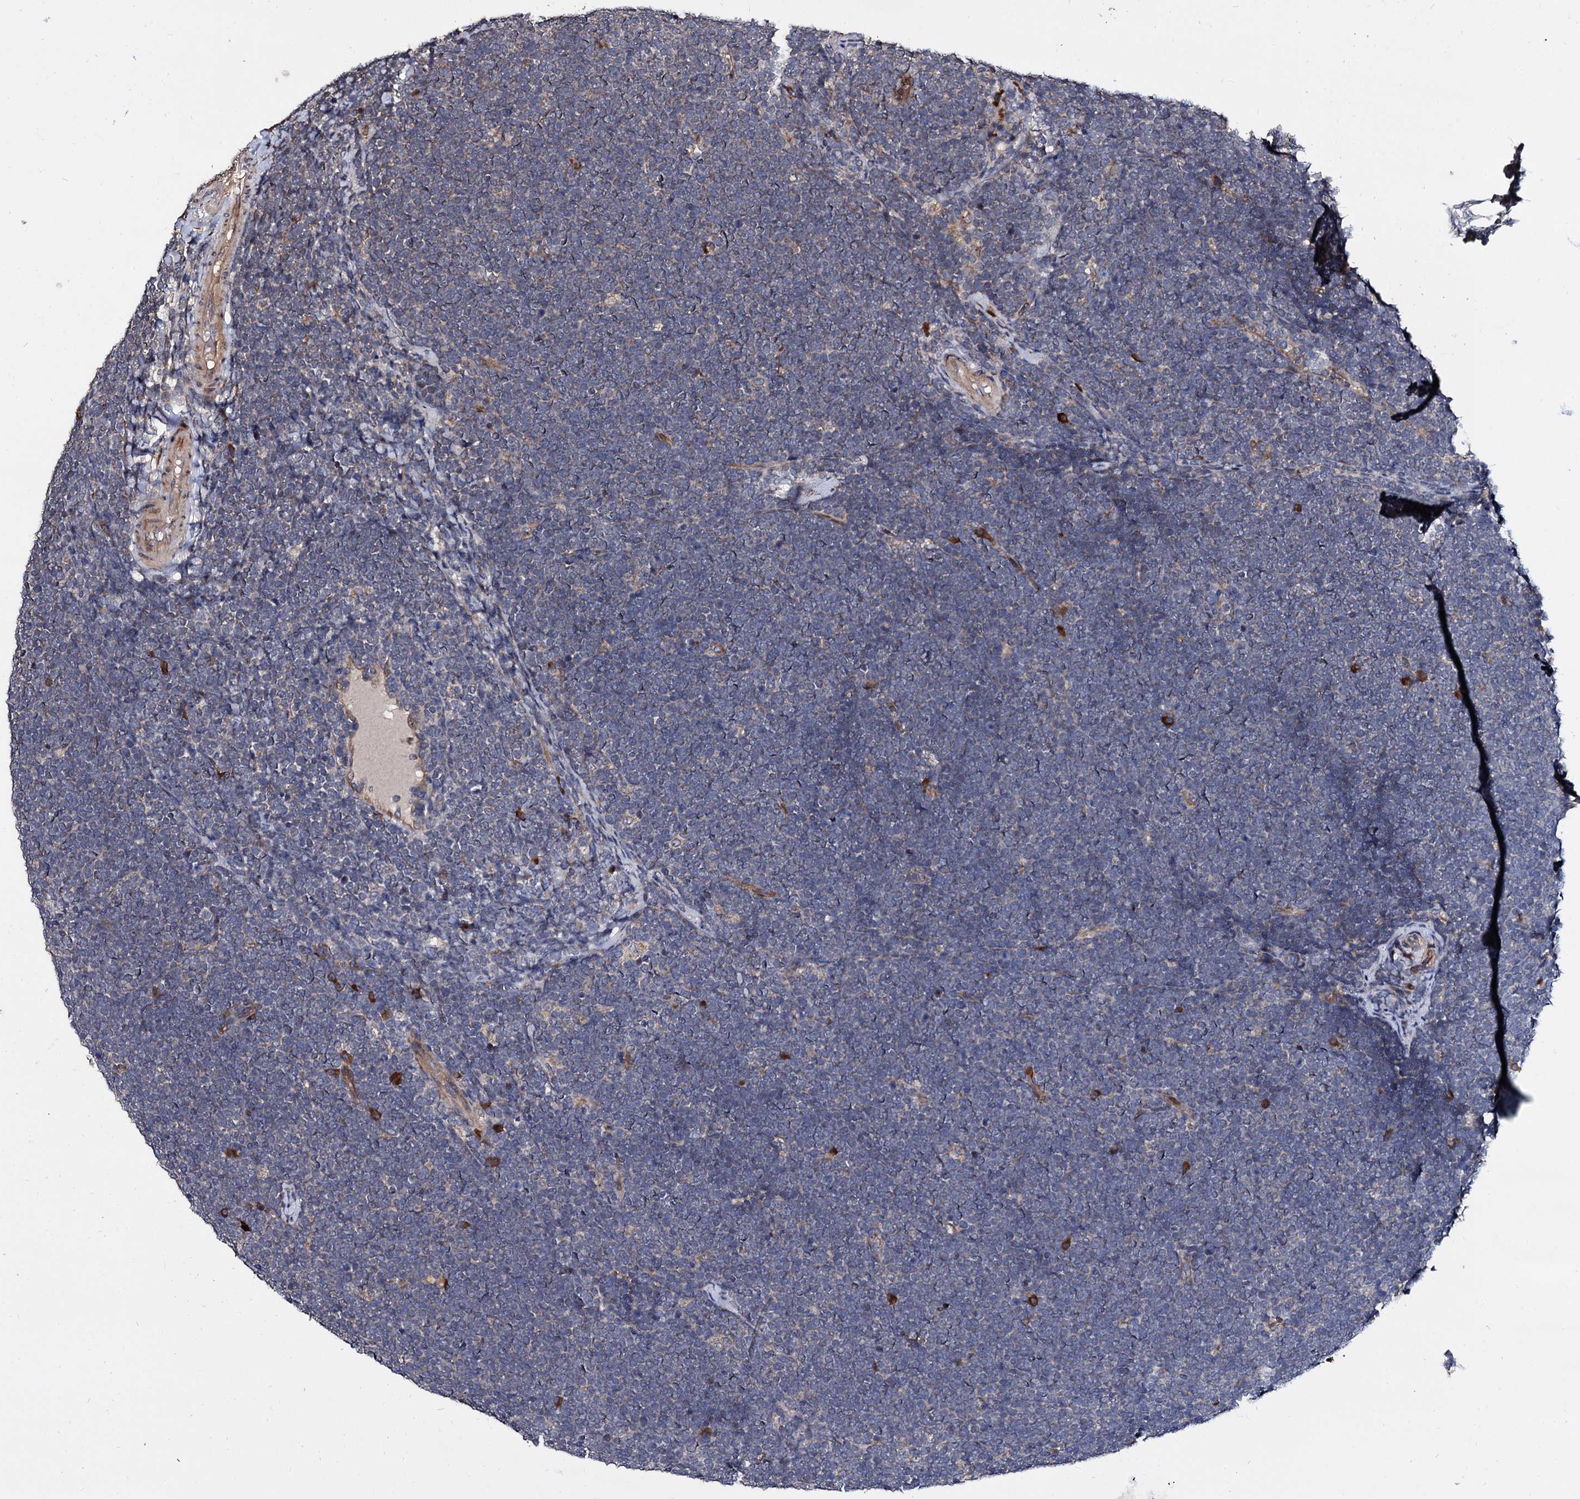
{"staining": {"intensity": "negative", "quantity": "none", "location": "none"}, "tissue": "lymphoma", "cell_type": "Tumor cells", "image_type": "cancer", "snomed": [{"axis": "morphology", "description": "Malignant lymphoma, non-Hodgkin's type, High grade"}, {"axis": "topography", "description": "Lymph node"}], "caption": "Tumor cells are negative for protein expression in human lymphoma.", "gene": "WWC3", "patient": {"sex": "male", "age": 13}}